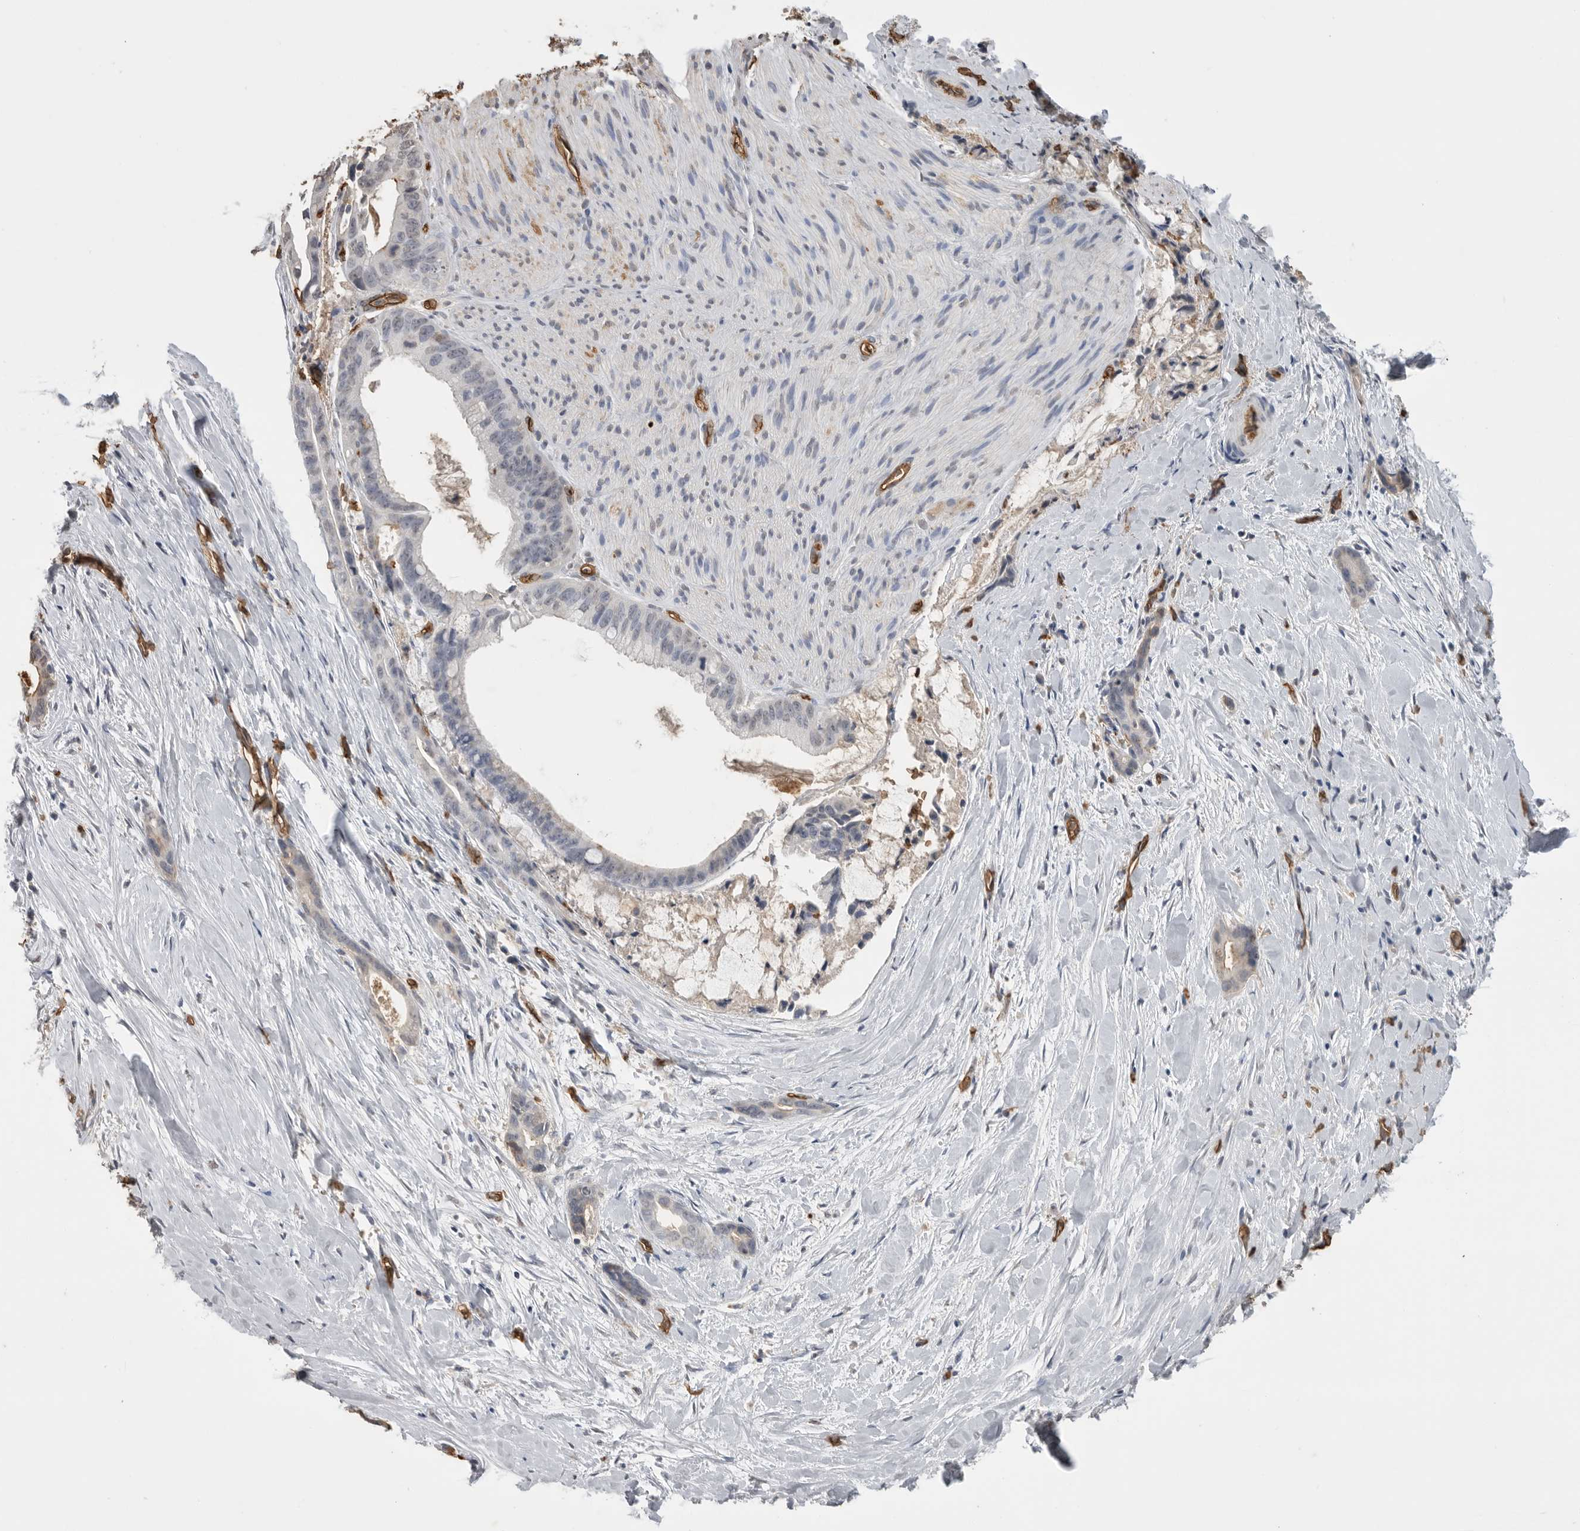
{"staining": {"intensity": "negative", "quantity": "none", "location": "none"}, "tissue": "liver cancer", "cell_type": "Tumor cells", "image_type": "cancer", "snomed": [{"axis": "morphology", "description": "Cholangiocarcinoma"}, {"axis": "topography", "description": "Liver"}], "caption": "The IHC histopathology image has no significant expression in tumor cells of liver cancer tissue.", "gene": "IL27", "patient": {"sex": "female", "age": 55}}